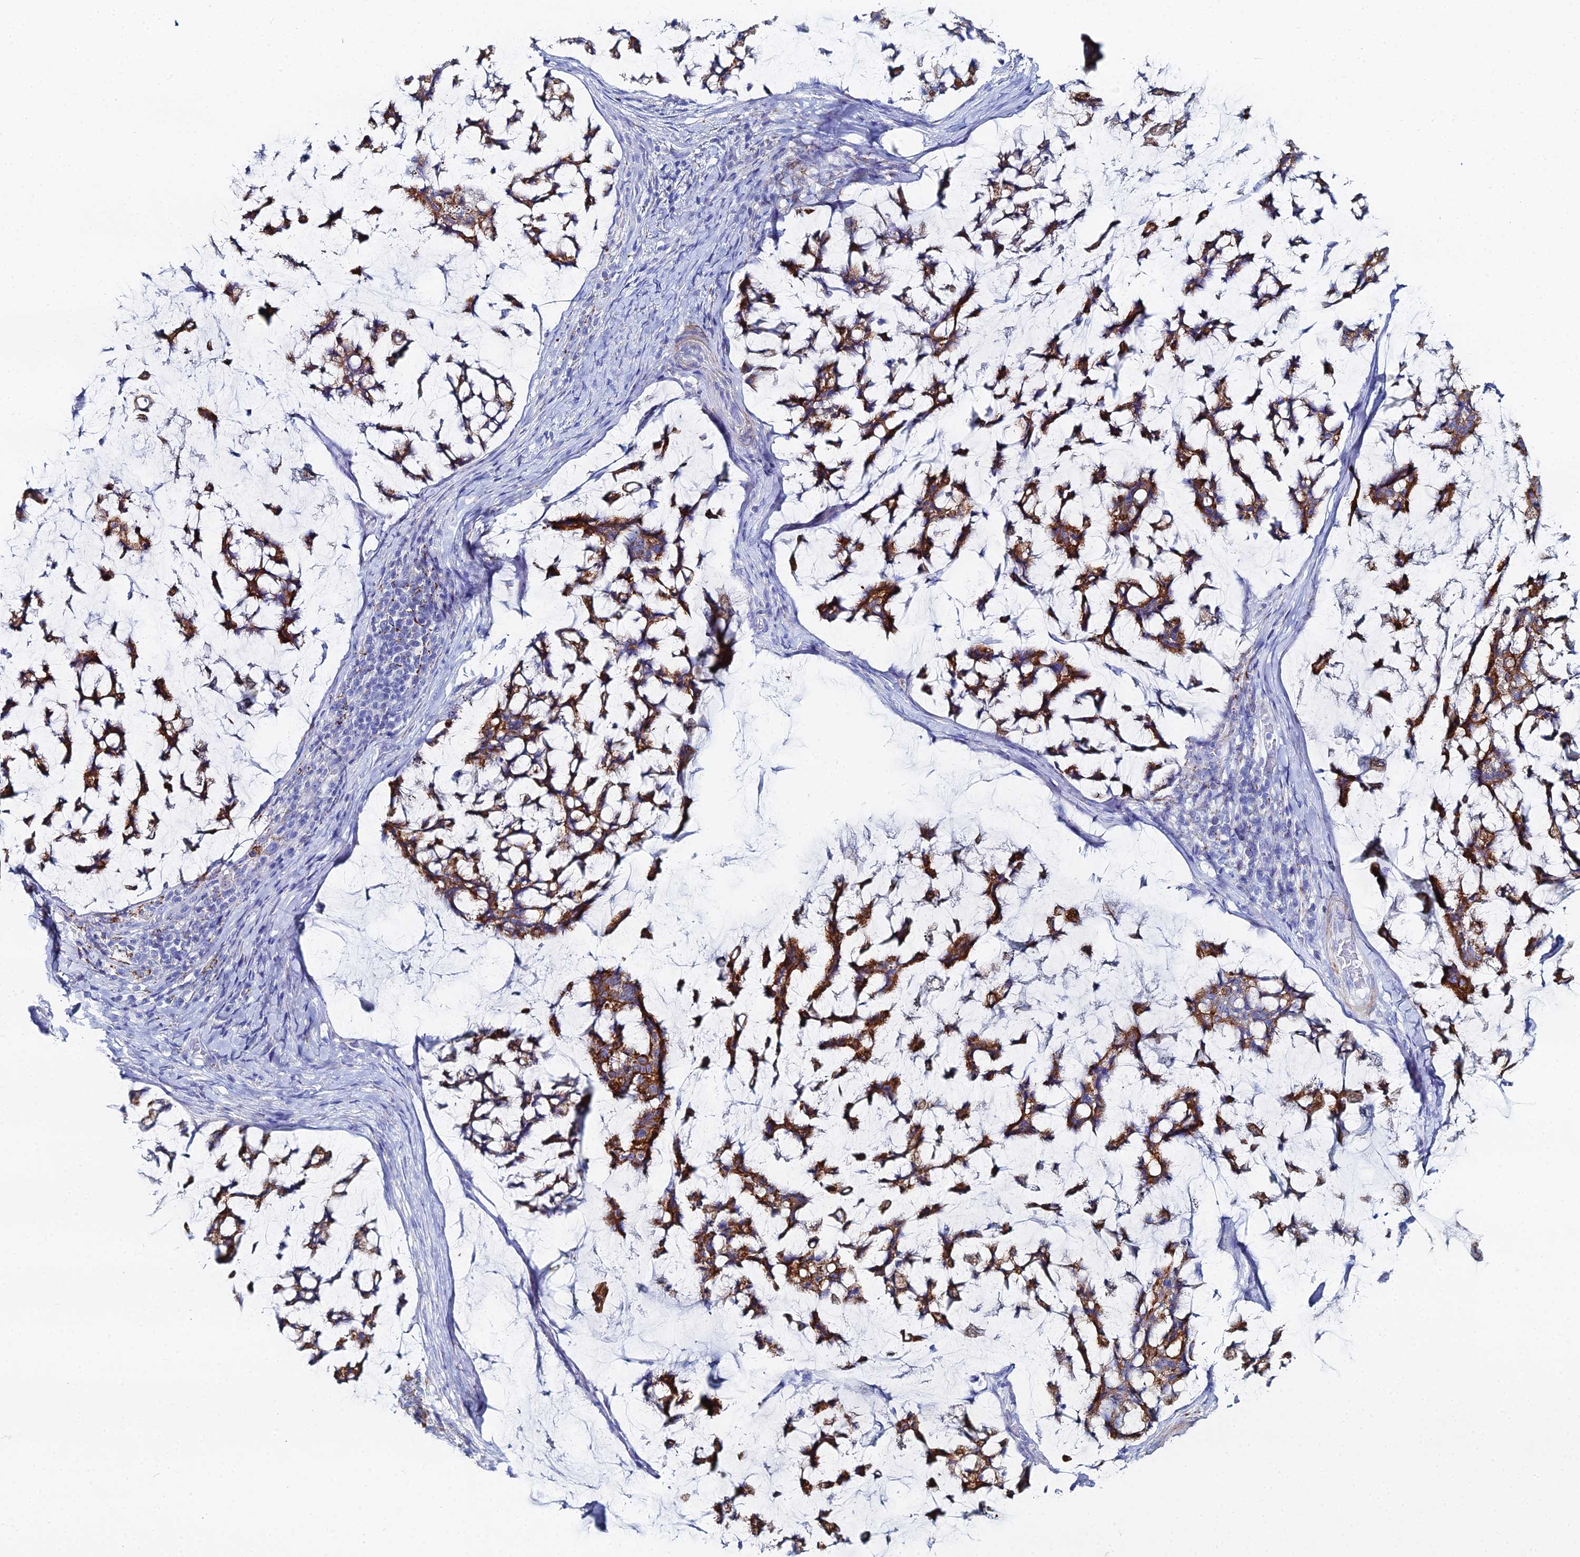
{"staining": {"intensity": "strong", "quantity": ">75%", "location": "cytoplasmic/membranous"}, "tissue": "stomach cancer", "cell_type": "Tumor cells", "image_type": "cancer", "snomed": [{"axis": "morphology", "description": "Adenocarcinoma, NOS"}, {"axis": "topography", "description": "Stomach, lower"}], "caption": "A brown stain shows strong cytoplasmic/membranous positivity of a protein in adenocarcinoma (stomach) tumor cells. Immunohistochemistry (ihc) stains the protein in brown and the nuclei are stained blue.", "gene": "DHX34", "patient": {"sex": "male", "age": 67}}